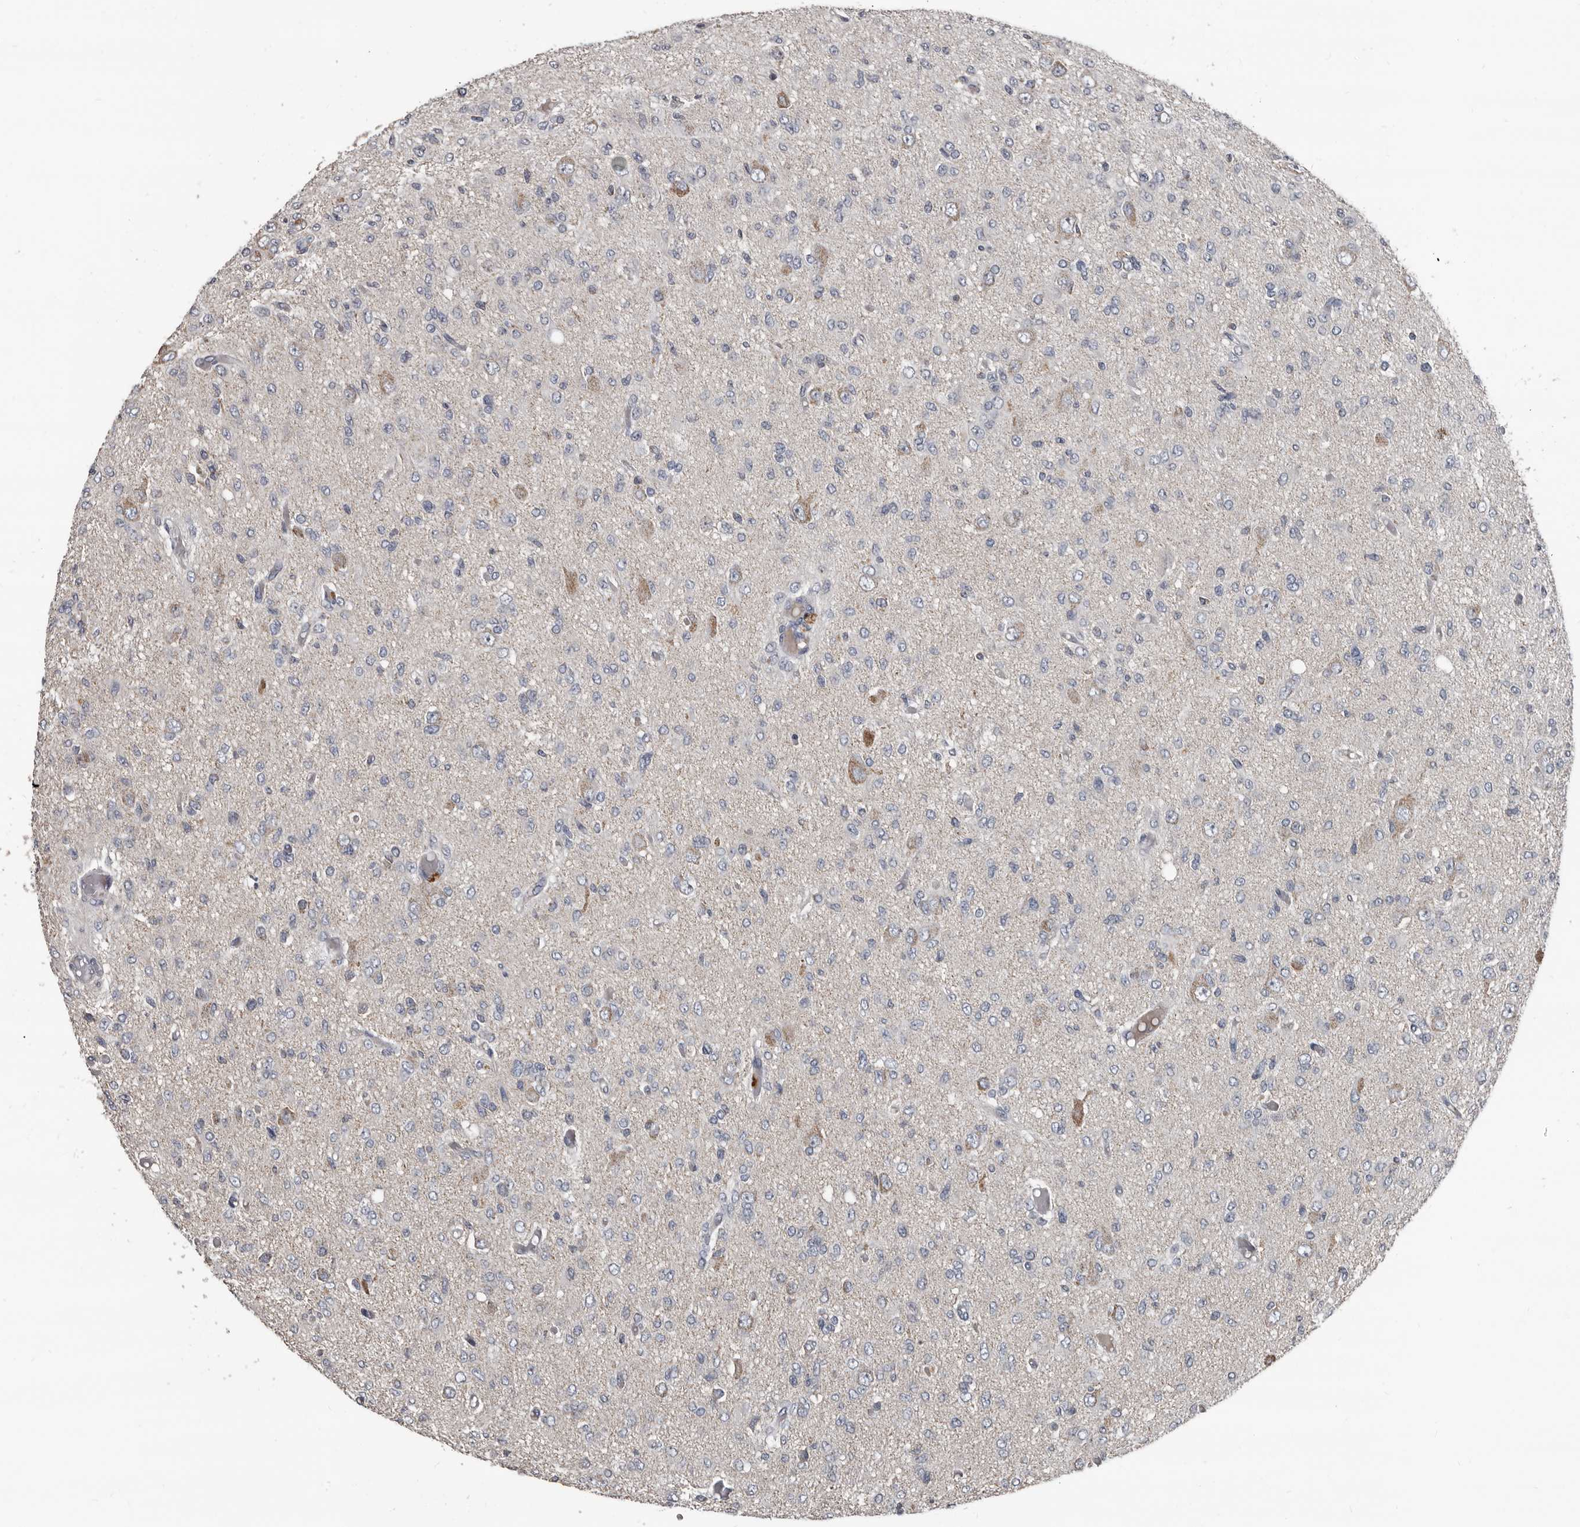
{"staining": {"intensity": "negative", "quantity": "none", "location": "none"}, "tissue": "glioma", "cell_type": "Tumor cells", "image_type": "cancer", "snomed": [{"axis": "morphology", "description": "Glioma, malignant, High grade"}, {"axis": "topography", "description": "Brain"}], "caption": "IHC of malignant glioma (high-grade) shows no expression in tumor cells. Nuclei are stained in blue.", "gene": "GREB1", "patient": {"sex": "female", "age": 59}}